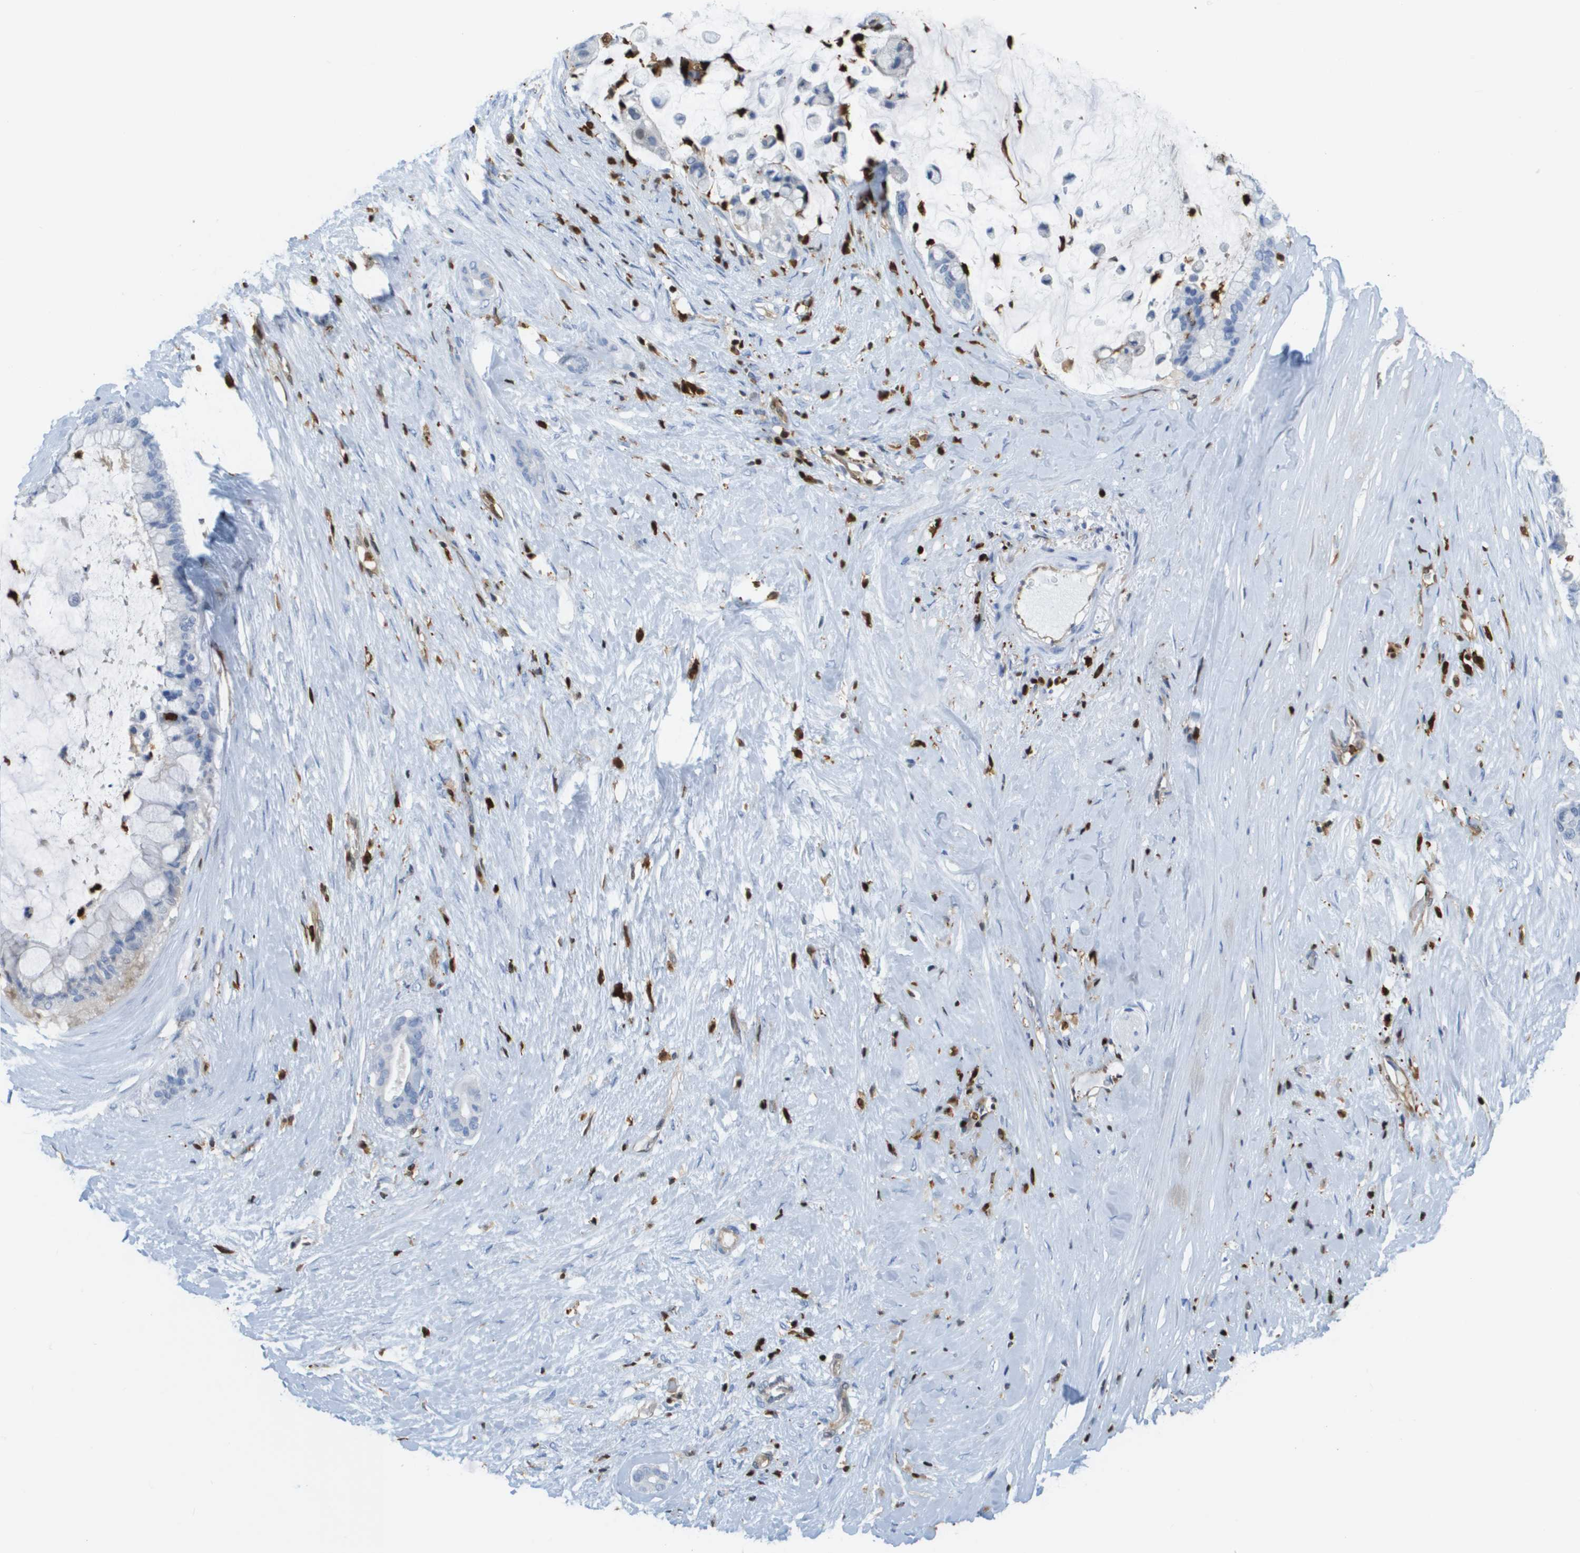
{"staining": {"intensity": "negative", "quantity": "none", "location": "none"}, "tissue": "pancreatic cancer", "cell_type": "Tumor cells", "image_type": "cancer", "snomed": [{"axis": "morphology", "description": "Adenocarcinoma, NOS"}, {"axis": "topography", "description": "Pancreas"}], "caption": "Immunohistochemical staining of pancreatic cancer (adenocarcinoma) demonstrates no significant positivity in tumor cells.", "gene": "DOCK5", "patient": {"sex": "male", "age": 41}}